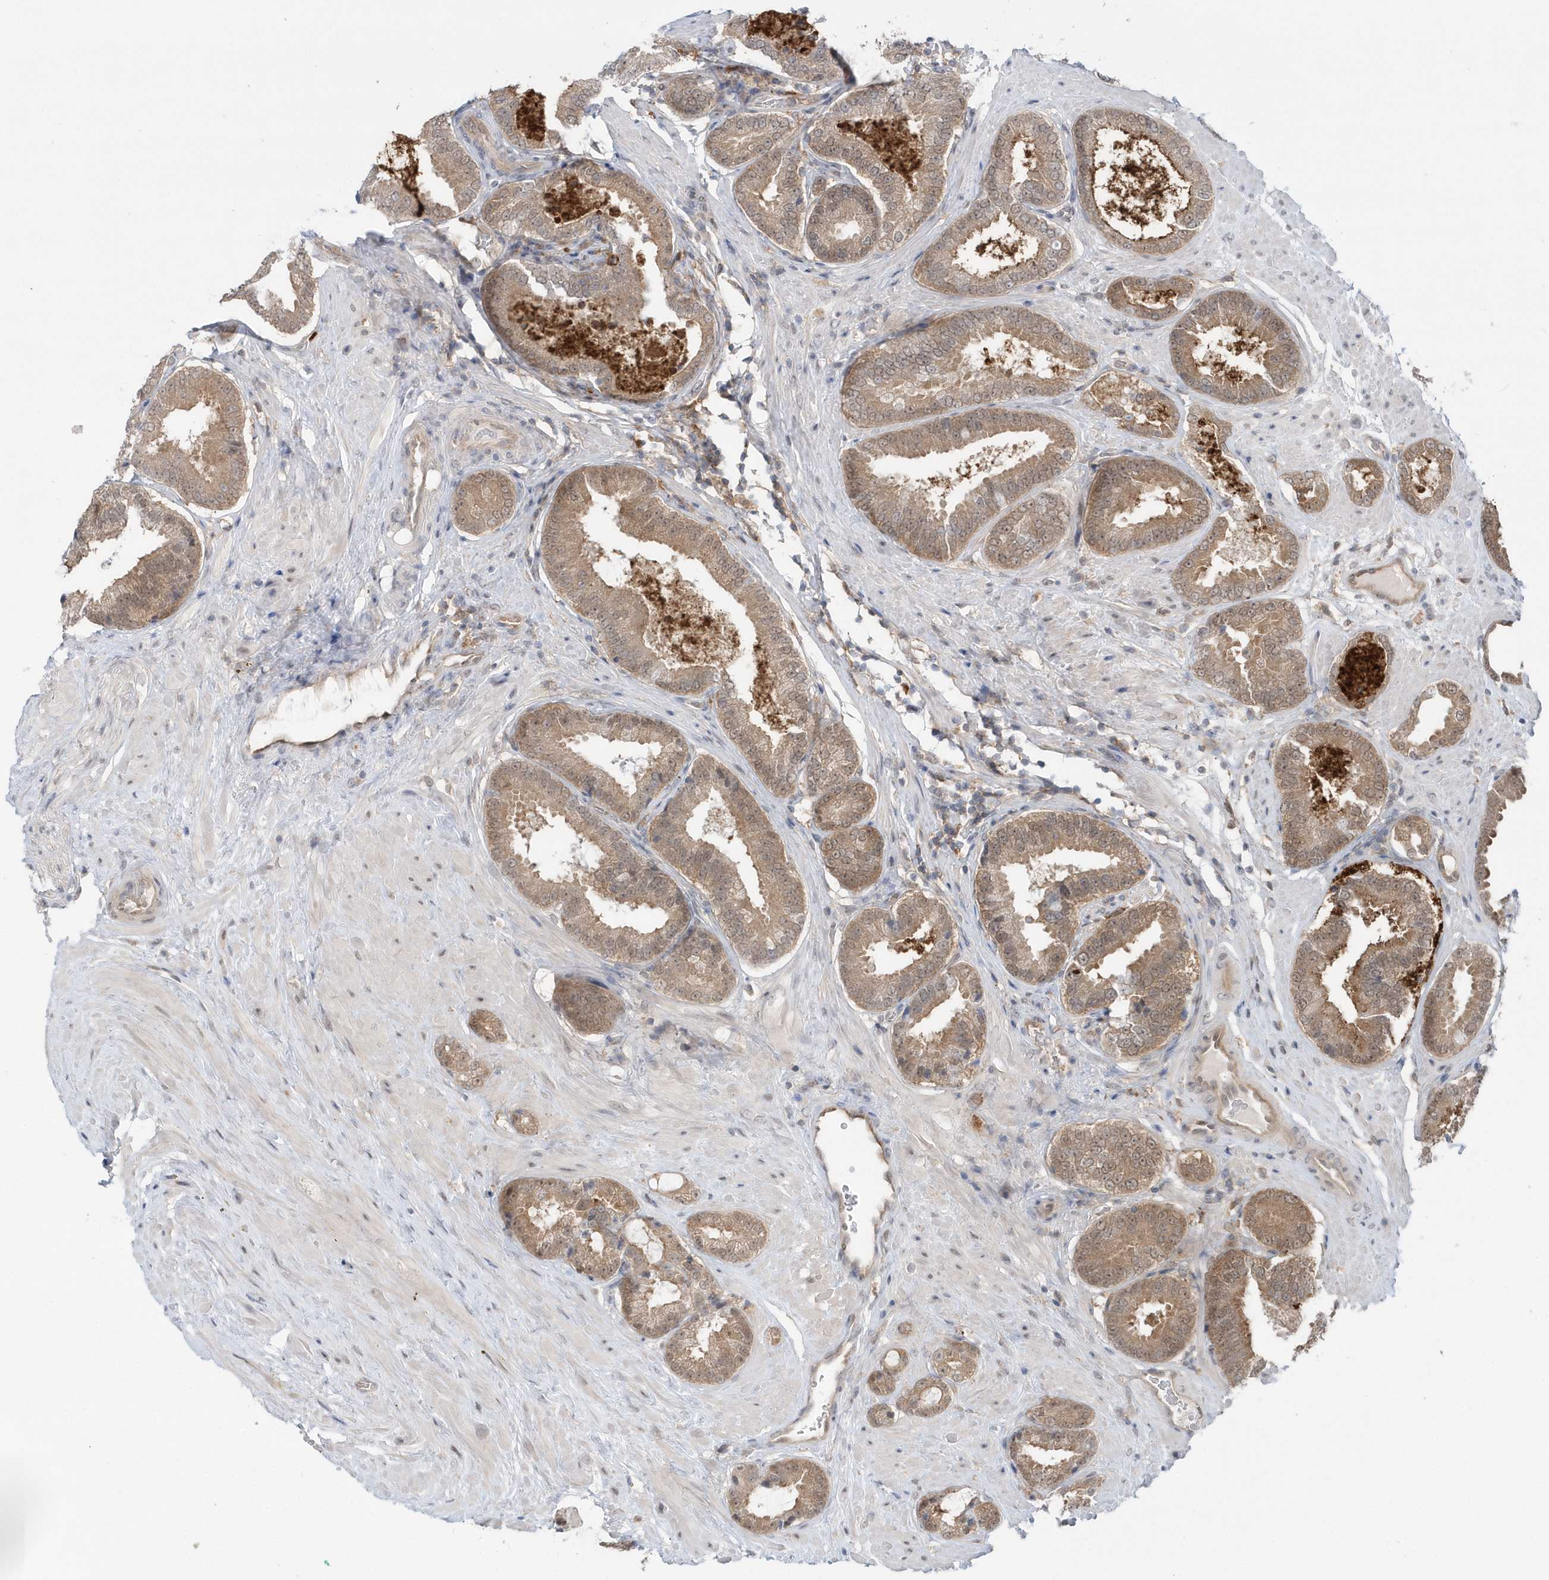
{"staining": {"intensity": "moderate", "quantity": ">75%", "location": "cytoplasmic/membranous"}, "tissue": "prostate cancer", "cell_type": "Tumor cells", "image_type": "cancer", "snomed": [{"axis": "morphology", "description": "Normal tissue, NOS"}, {"axis": "morphology", "description": "Adenocarcinoma, Low grade"}, {"axis": "topography", "description": "Prostate"}, {"axis": "topography", "description": "Peripheral nerve tissue"}], "caption": "DAB (3,3'-diaminobenzidine) immunohistochemical staining of adenocarcinoma (low-grade) (prostate) reveals moderate cytoplasmic/membranous protein positivity in about >75% of tumor cells.", "gene": "RNF7", "patient": {"sex": "male", "age": 71}}